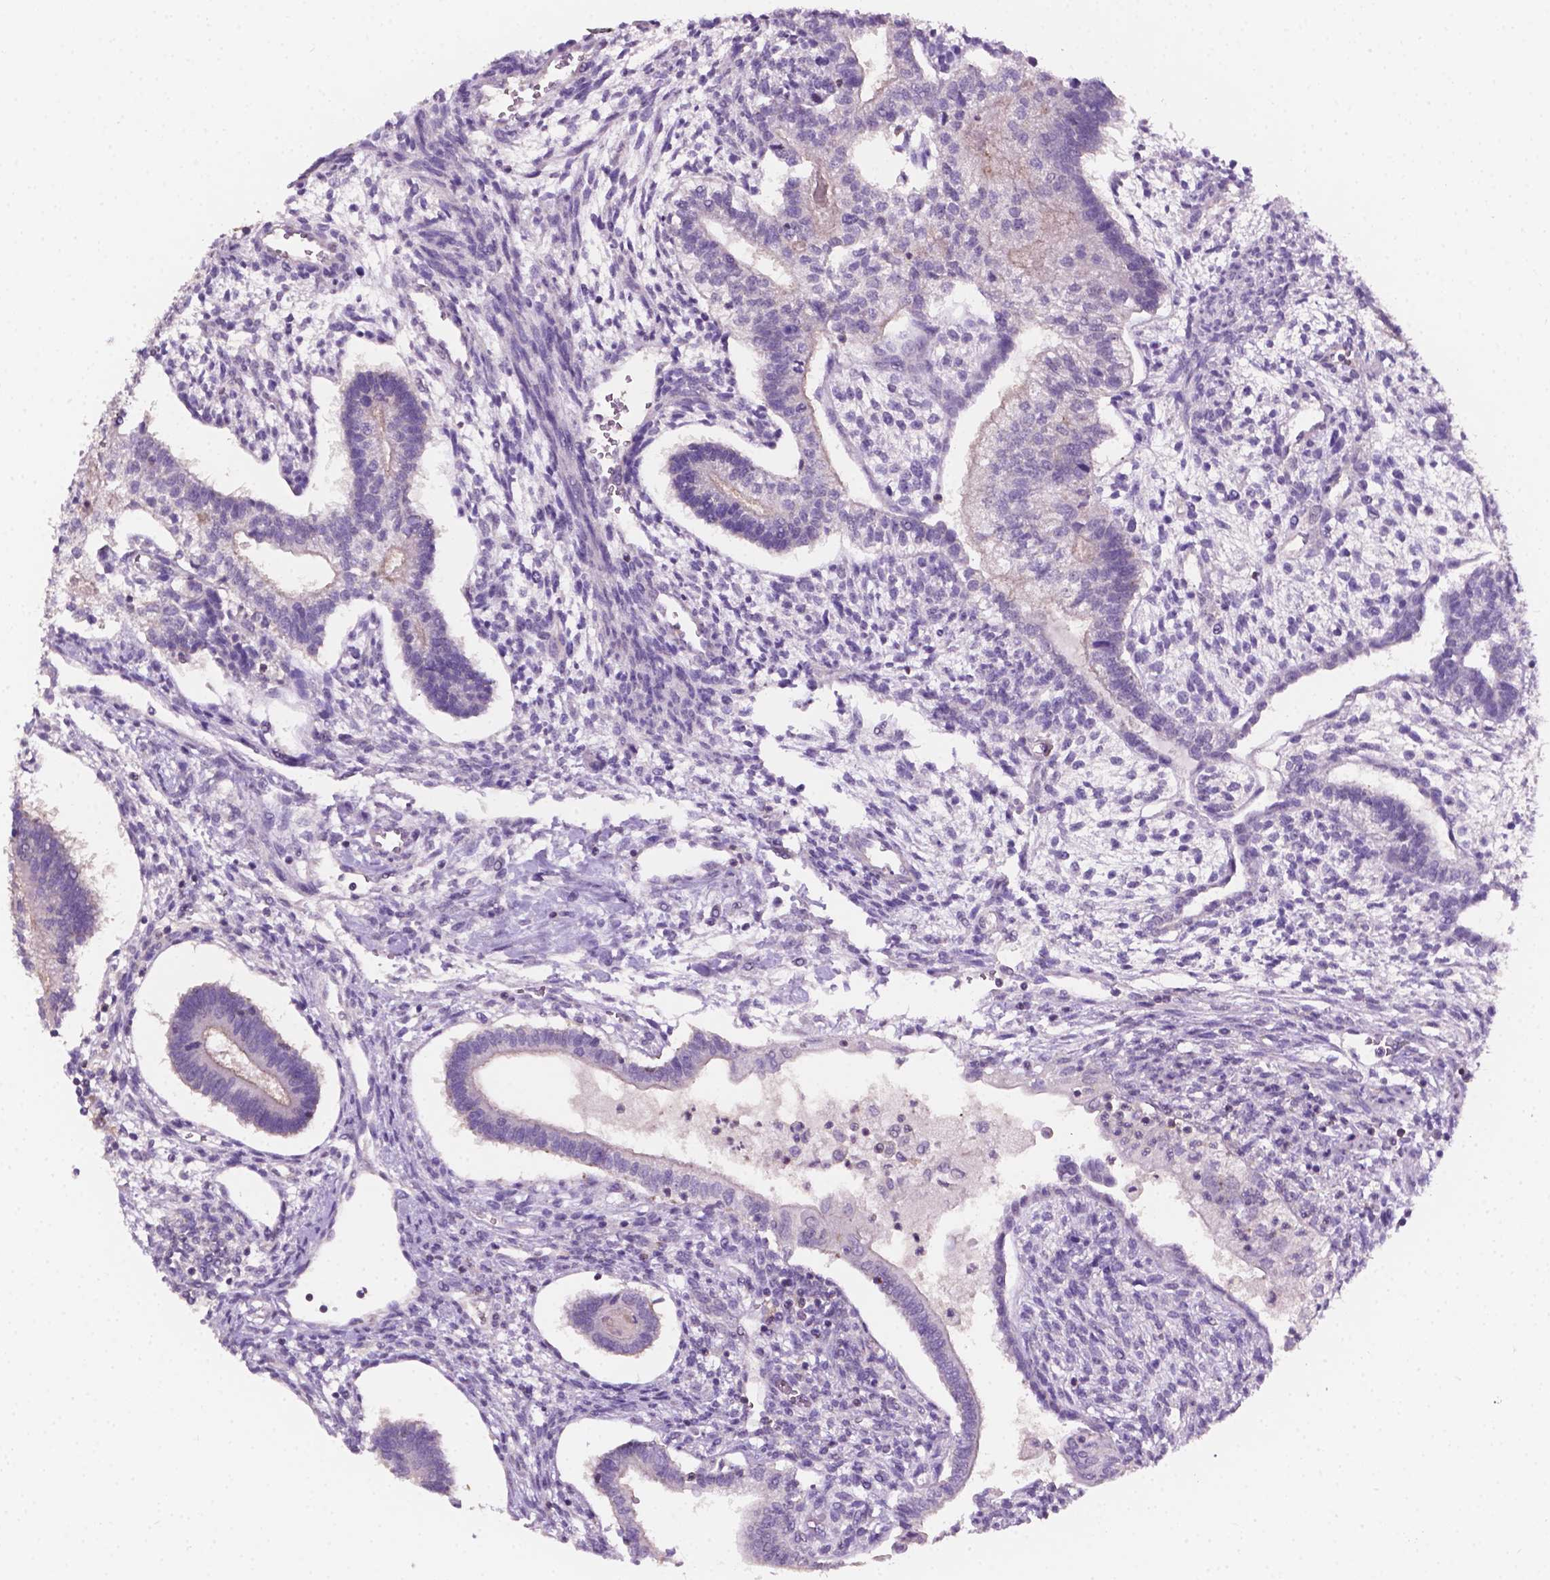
{"staining": {"intensity": "negative", "quantity": "none", "location": "none"}, "tissue": "testis cancer", "cell_type": "Tumor cells", "image_type": "cancer", "snomed": [{"axis": "morphology", "description": "Carcinoma, Embryonal, NOS"}, {"axis": "topography", "description": "Testis"}], "caption": "DAB (3,3'-diaminobenzidine) immunohistochemical staining of testis cancer shows no significant staining in tumor cells.", "gene": "EGFR", "patient": {"sex": "male", "age": 37}}